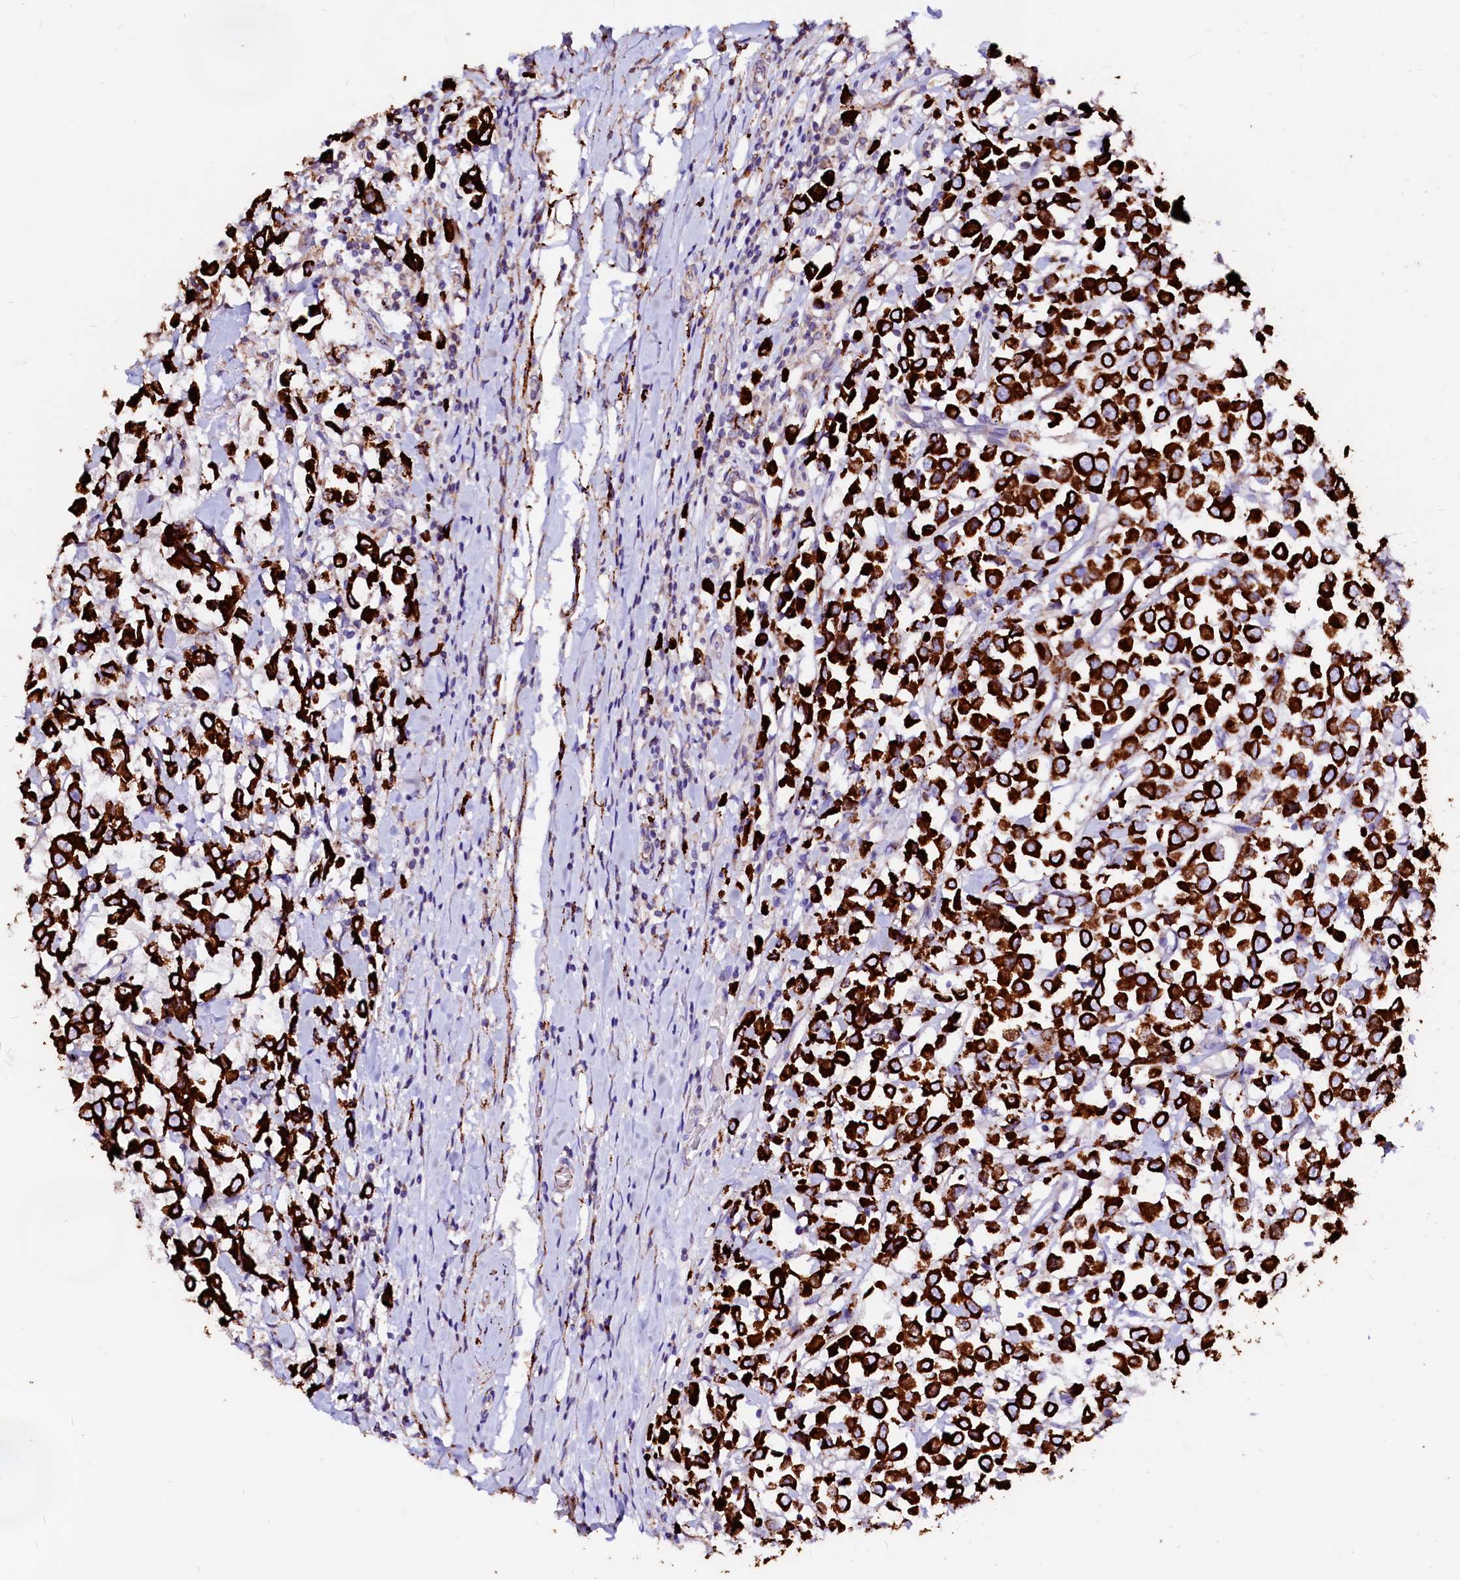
{"staining": {"intensity": "strong", "quantity": ">75%", "location": "cytoplasmic/membranous"}, "tissue": "breast cancer", "cell_type": "Tumor cells", "image_type": "cancer", "snomed": [{"axis": "morphology", "description": "Duct carcinoma"}, {"axis": "topography", "description": "Breast"}], "caption": "Immunohistochemistry image of neoplastic tissue: human breast cancer (intraductal carcinoma) stained using IHC exhibits high levels of strong protein expression localized specifically in the cytoplasmic/membranous of tumor cells, appearing as a cytoplasmic/membranous brown color.", "gene": "MAOB", "patient": {"sex": "female", "age": 61}}